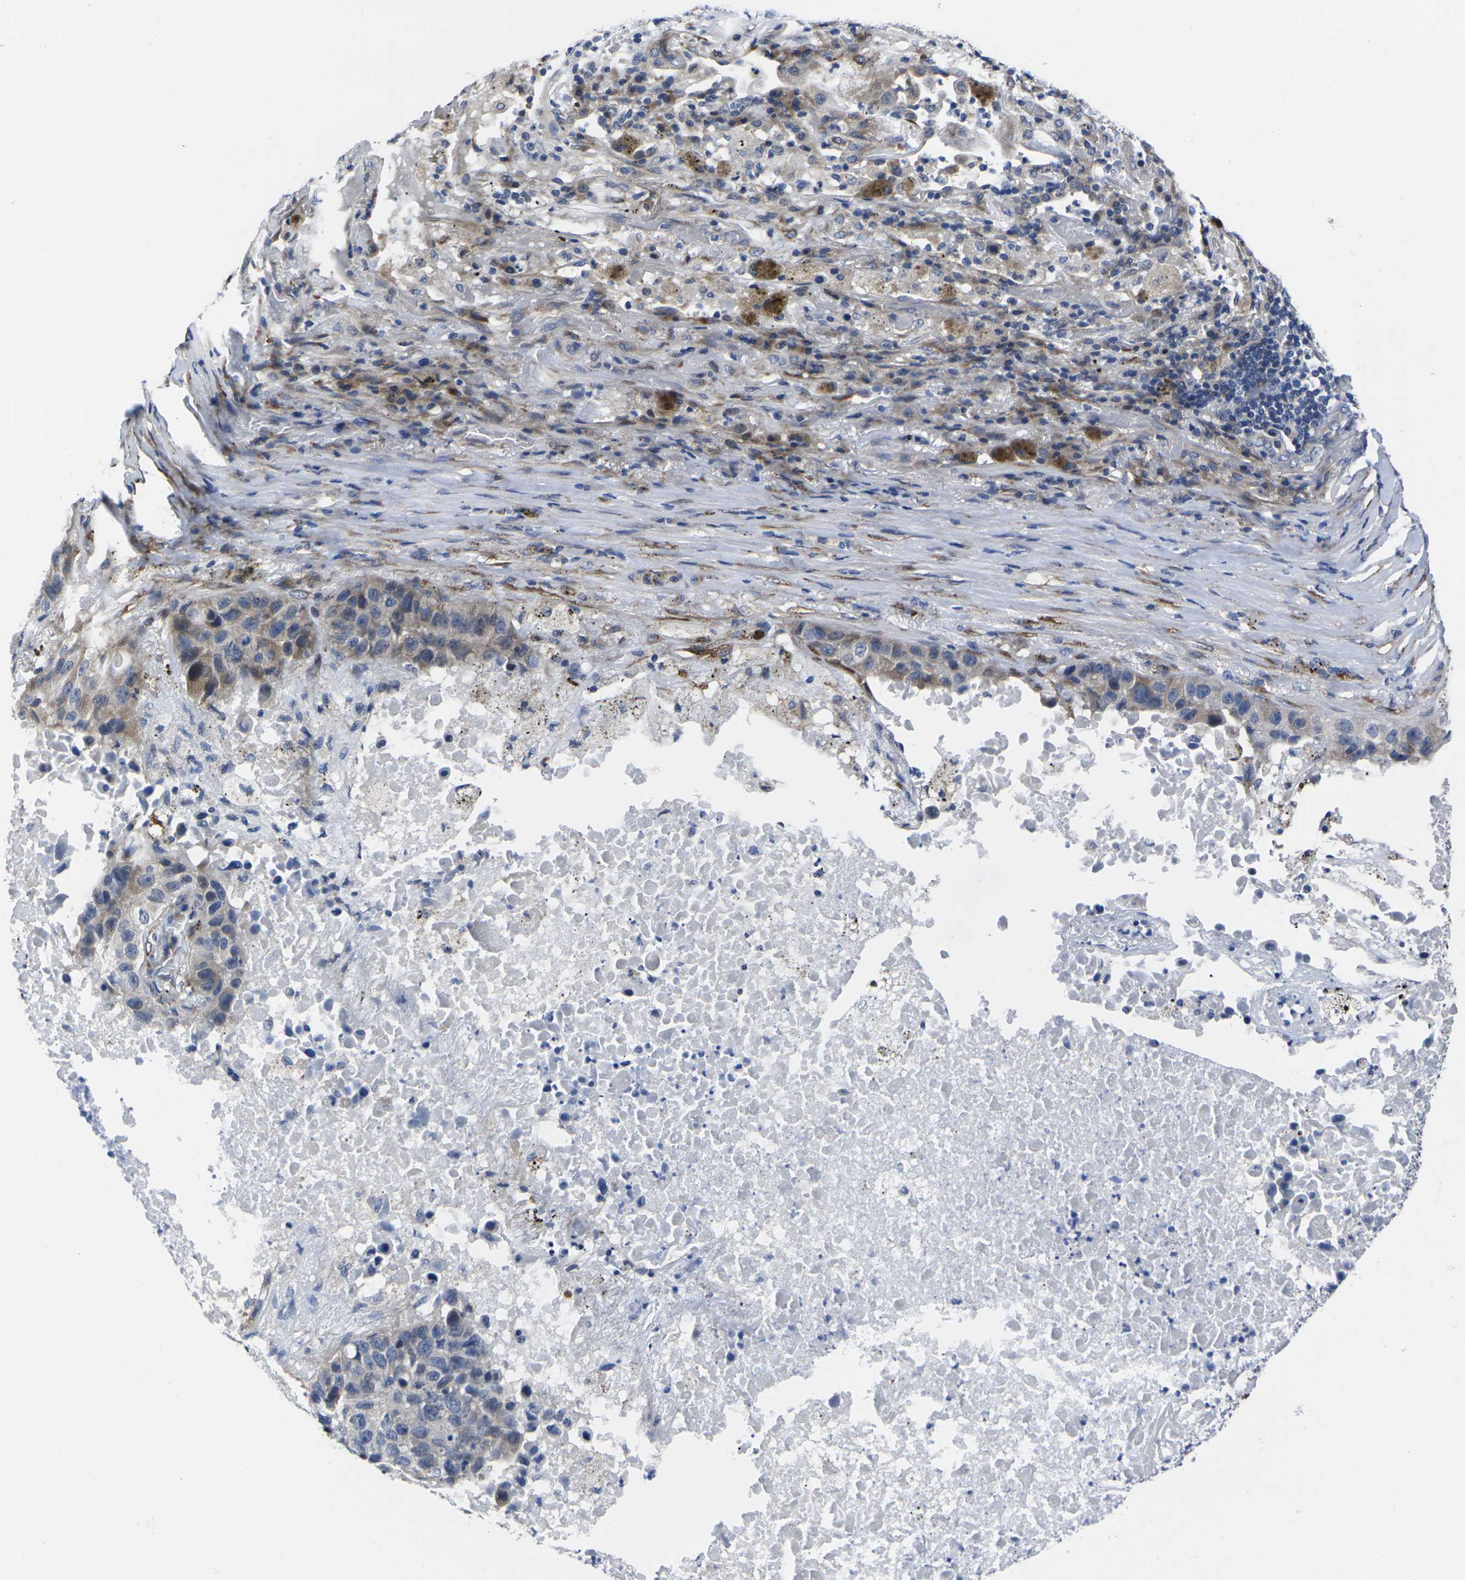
{"staining": {"intensity": "weak", "quantity": "25%-75%", "location": "cytoplasmic/membranous"}, "tissue": "lung cancer", "cell_type": "Tumor cells", "image_type": "cancer", "snomed": [{"axis": "morphology", "description": "Squamous cell carcinoma, NOS"}, {"axis": "topography", "description": "Lung"}], "caption": "Lung cancer (squamous cell carcinoma) stained for a protein exhibits weak cytoplasmic/membranous positivity in tumor cells.", "gene": "CYP2C8", "patient": {"sex": "male", "age": 57}}